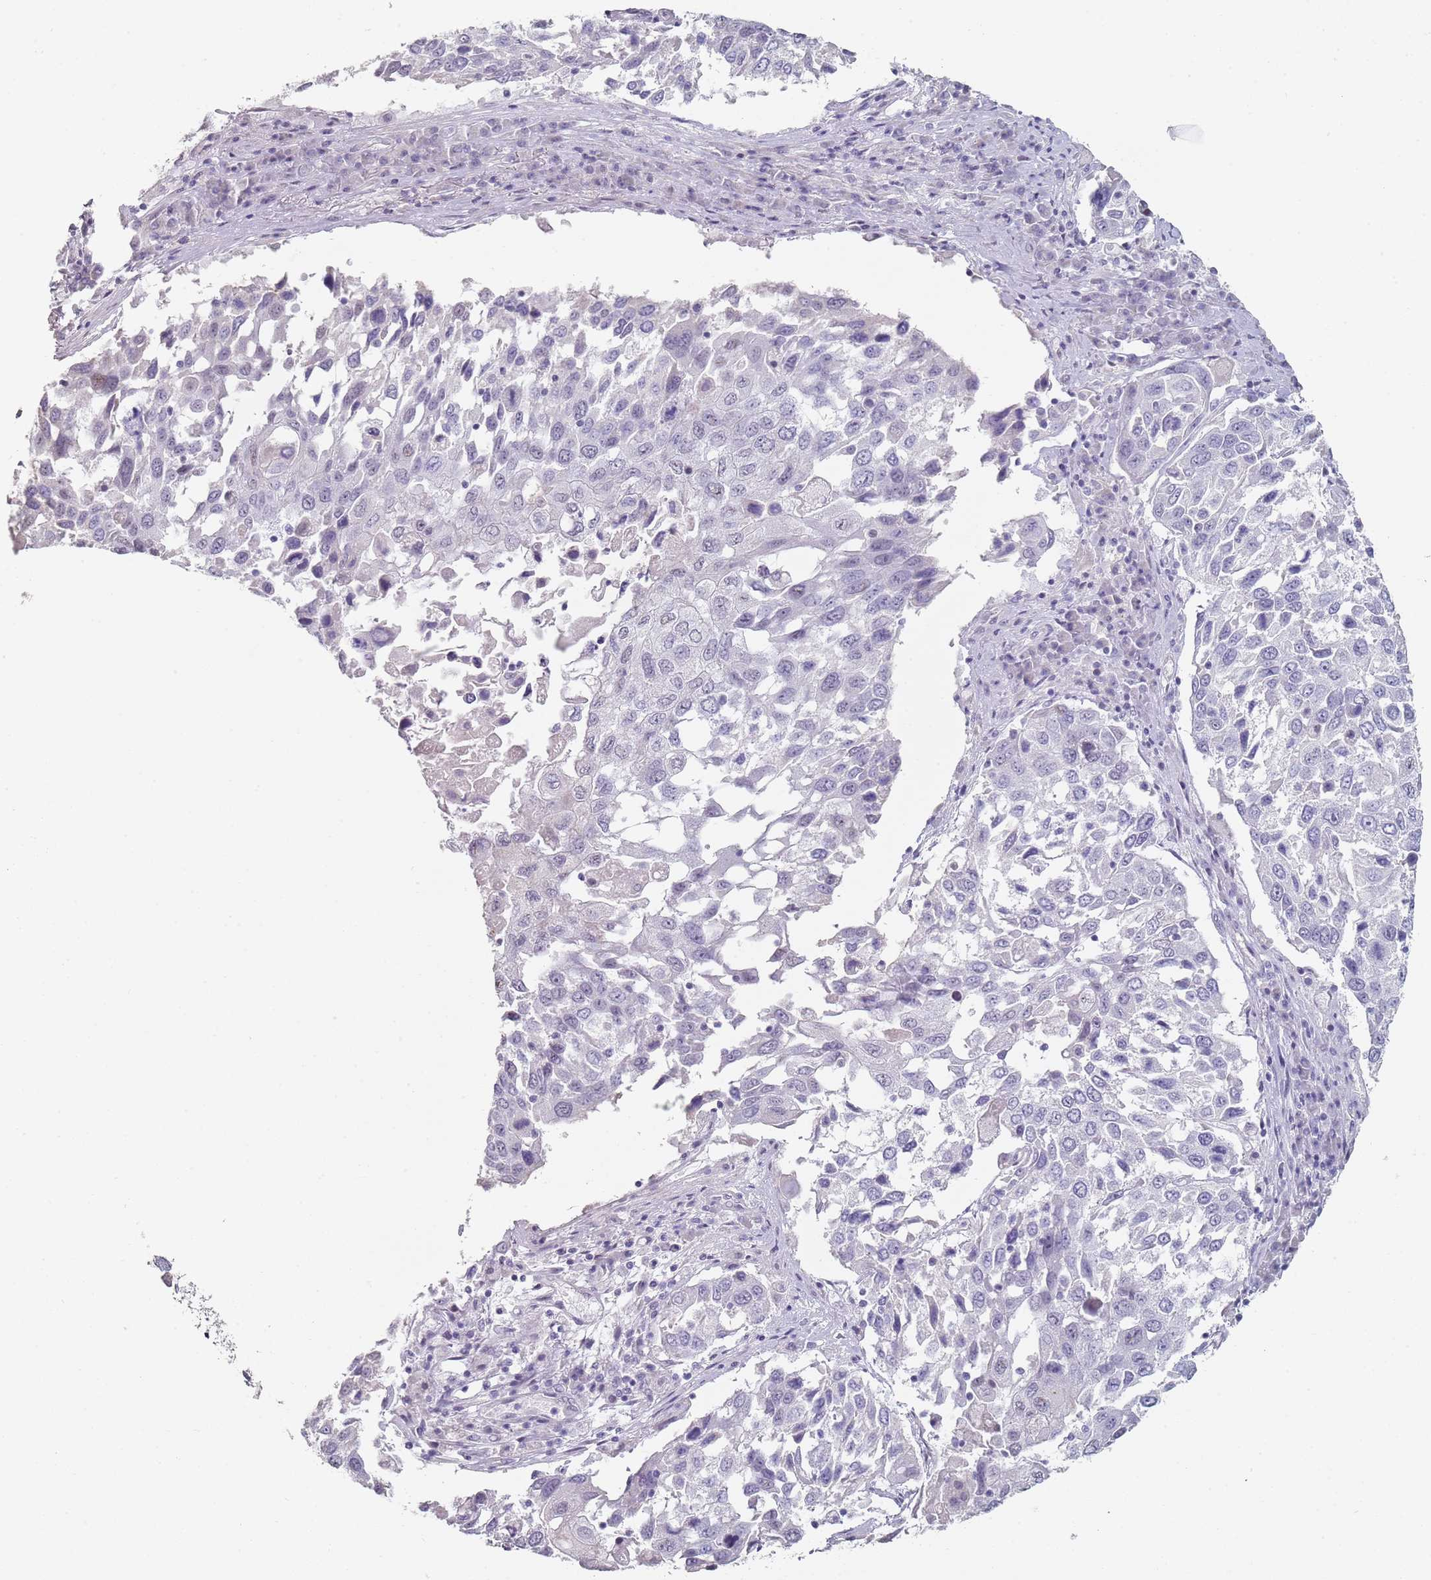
{"staining": {"intensity": "negative", "quantity": "none", "location": "none"}, "tissue": "lung cancer", "cell_type": "Tumor cells", "image_type": "cancer", "snomed": [{"axis": "morphology", "description": "Squamous cell carcinoma, NOS"}, {"axis": "topography", "description": "Lung"}], "caption": "DAB immunohistochemical staining of lung cancer (squamous cell carcinoma) demonstrates no significant expression in tumor cells. (DAB IHC with hematoxylin counter stain).", "gene": "DNAH11", "patient": {"sex": "male", "age": 65}}